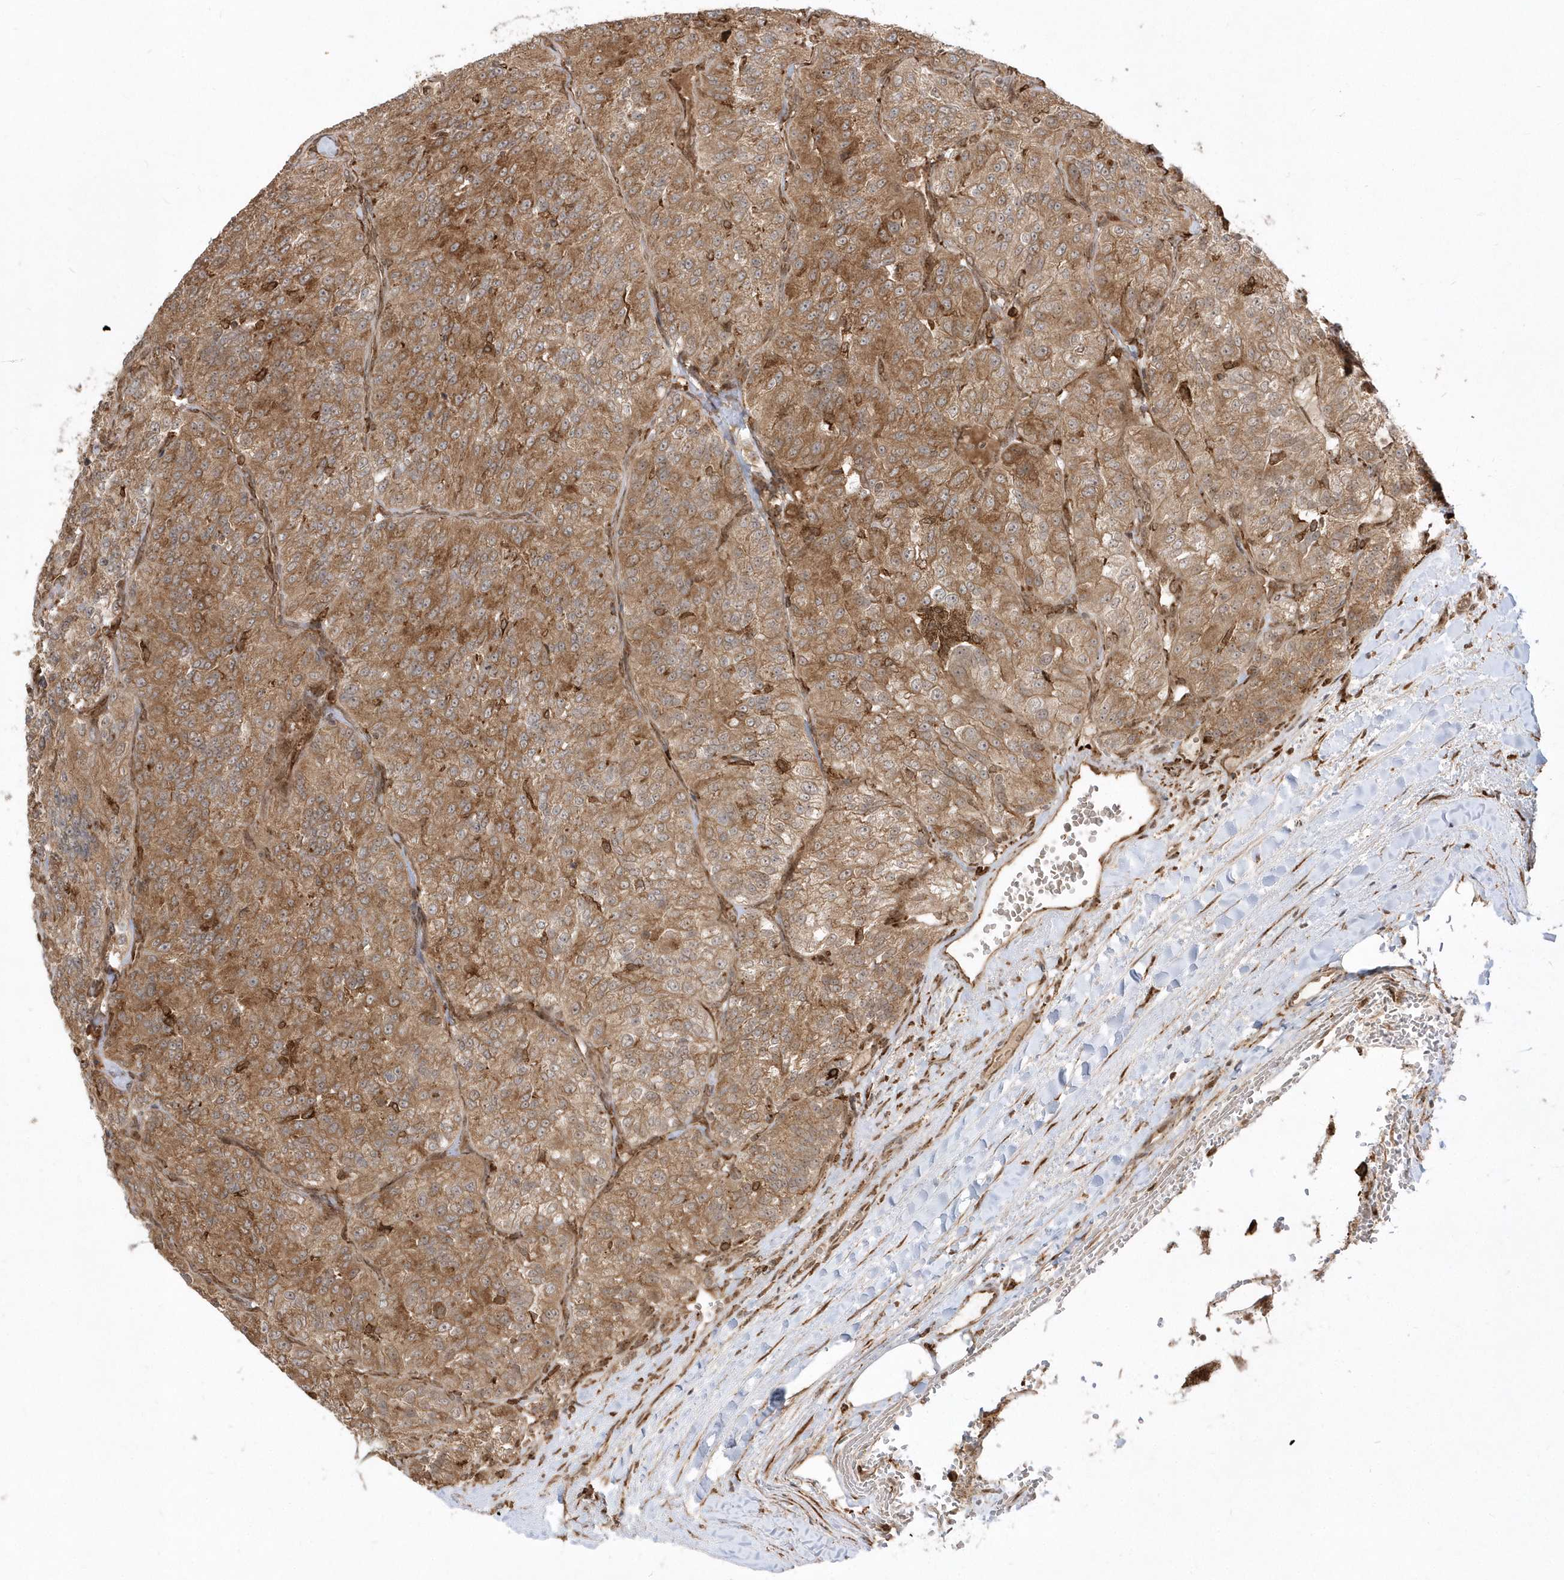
{"staining": {"intensity": "moderate", "quantity": ">75%", "location": "cytoplasmic/membranous"}, "tissue": "renal cancer", "cell_type": "Tumor cells", "image_type": "cancer", "snomed": [{"axis": "morphology", "description": "Adenocarcinoma, NOS"}, {"axis": "topography", "description": "Kidney"}], "caption": "This image demonstrates renal cancer (adenocarcinoma) stained with immunohistochemistry to label a protein in brown. The cytoplasmic/membranous of tumor cells show moderate positivity for the protein. Nuclei are counter-stained blue.", "gene": "EPC2", "patient": {"sex": "female", "age": 63}}